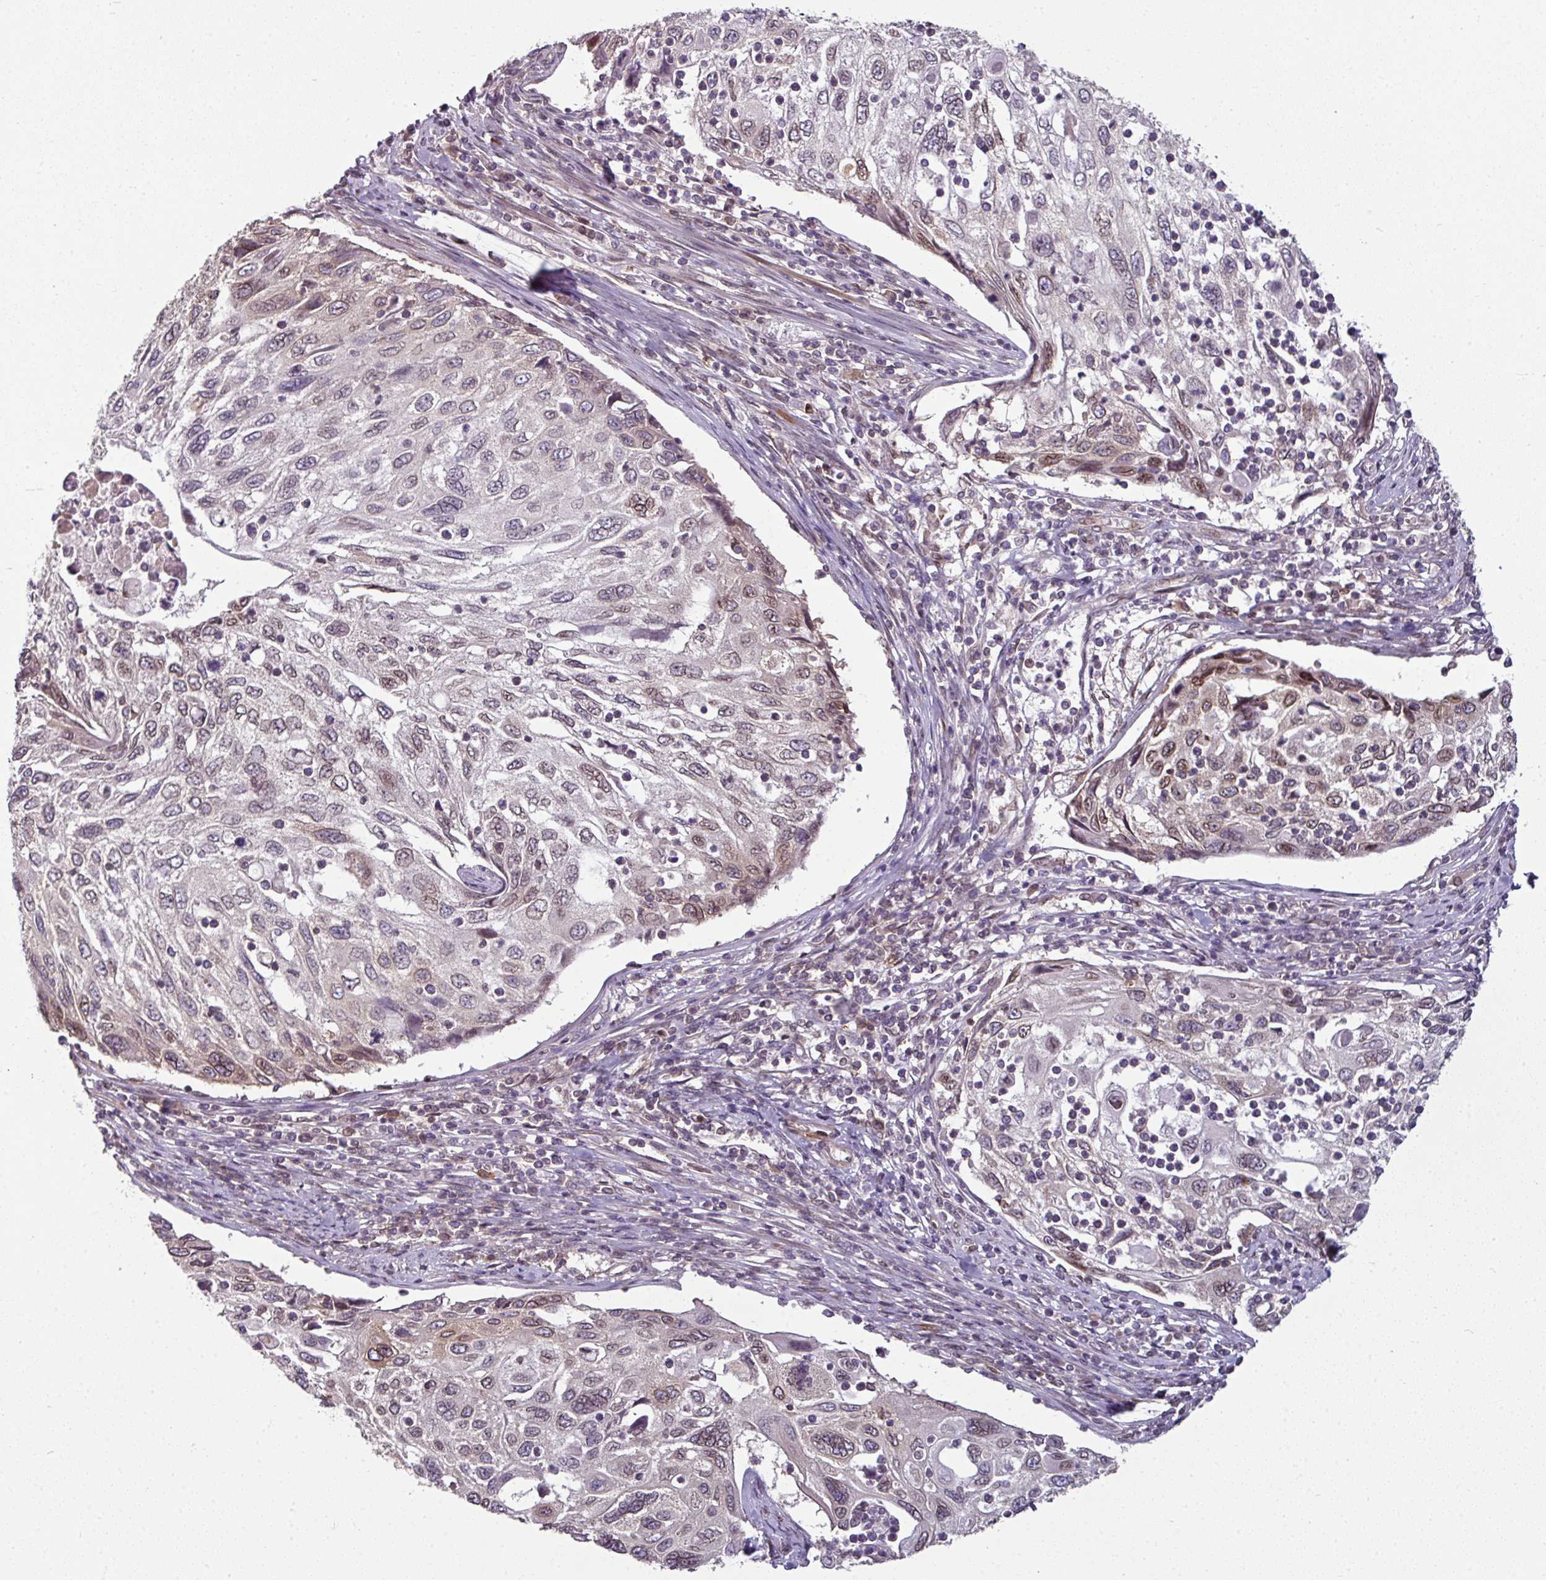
{"staining": {"intensity": "negative", "quantity": "none", "location": "none"}, "tissue": "cervical cancer", "cell_type": "Tumor cells", "image_type": "cancer", "snomed": [{"axis": "morphology", "description": "Squamous cell carcinoma, NOS"}, {"axis": "topography", "description": "Cervix"}], "caption": "Cervical squamous cell carcinoma stained for a protein using IHC exhibits no staining tumor cells.", "gene": "RANGAP1", "patient": {"sex": "female", "age": 70}}